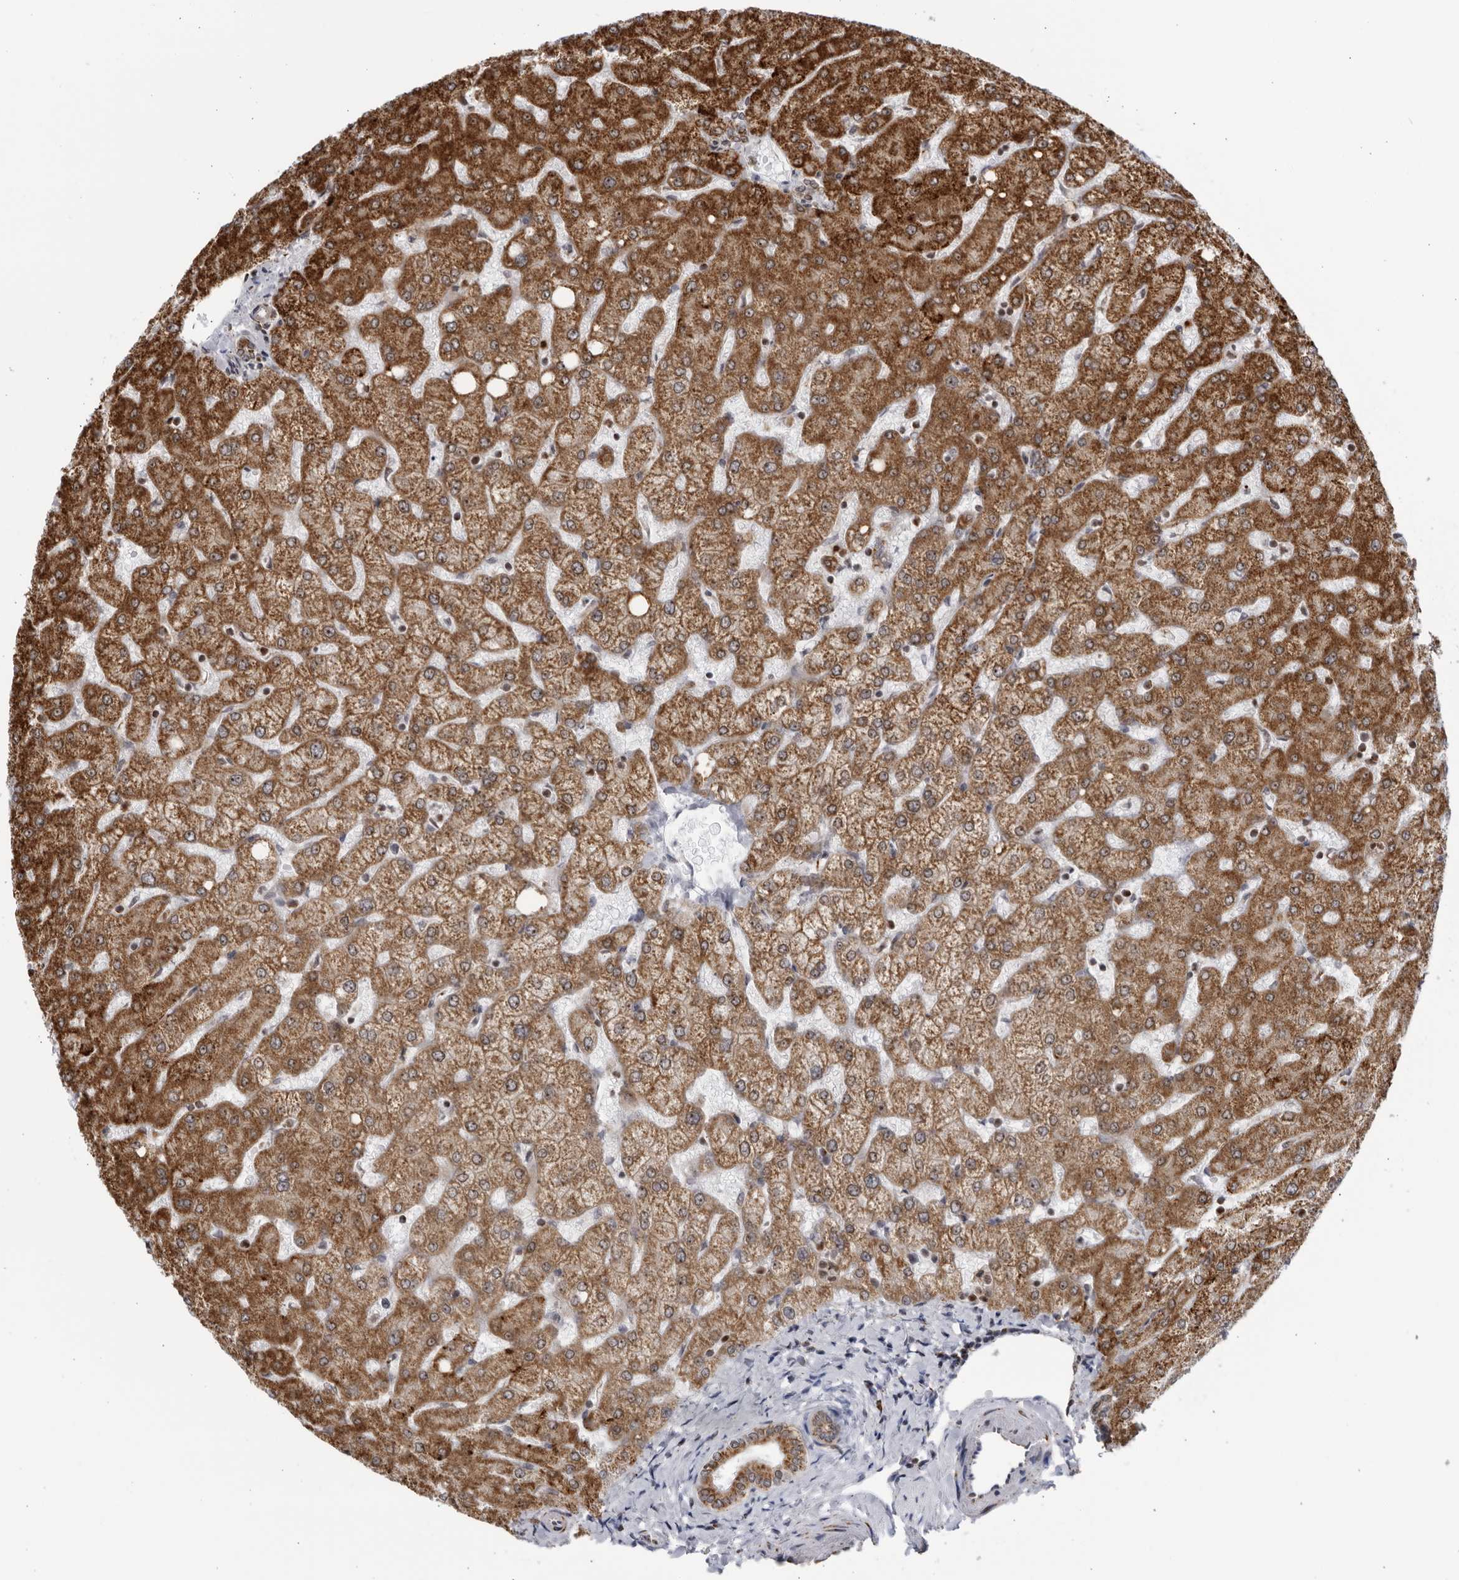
{"staining": {"intensity": "moderate", "quantity": ">75%", "location": "cytoplasmic/membranous"}, "tissue": "liver", "cell_type": "Cholangiocytes", "image_type": "normal", "snomed": [{"axis": "morphology", "description": "Normal tissue, NOS"}, {"axis": "topography", "description": "Liver"}], "caption": "Immunohistochemical staining of benign human liver shows moderate cytoplasmic/membranous protein positivity in approximately >75% of cholangiocytes.", "gene": "RBM34", "patient": {"sex": "female", "age": 54}}